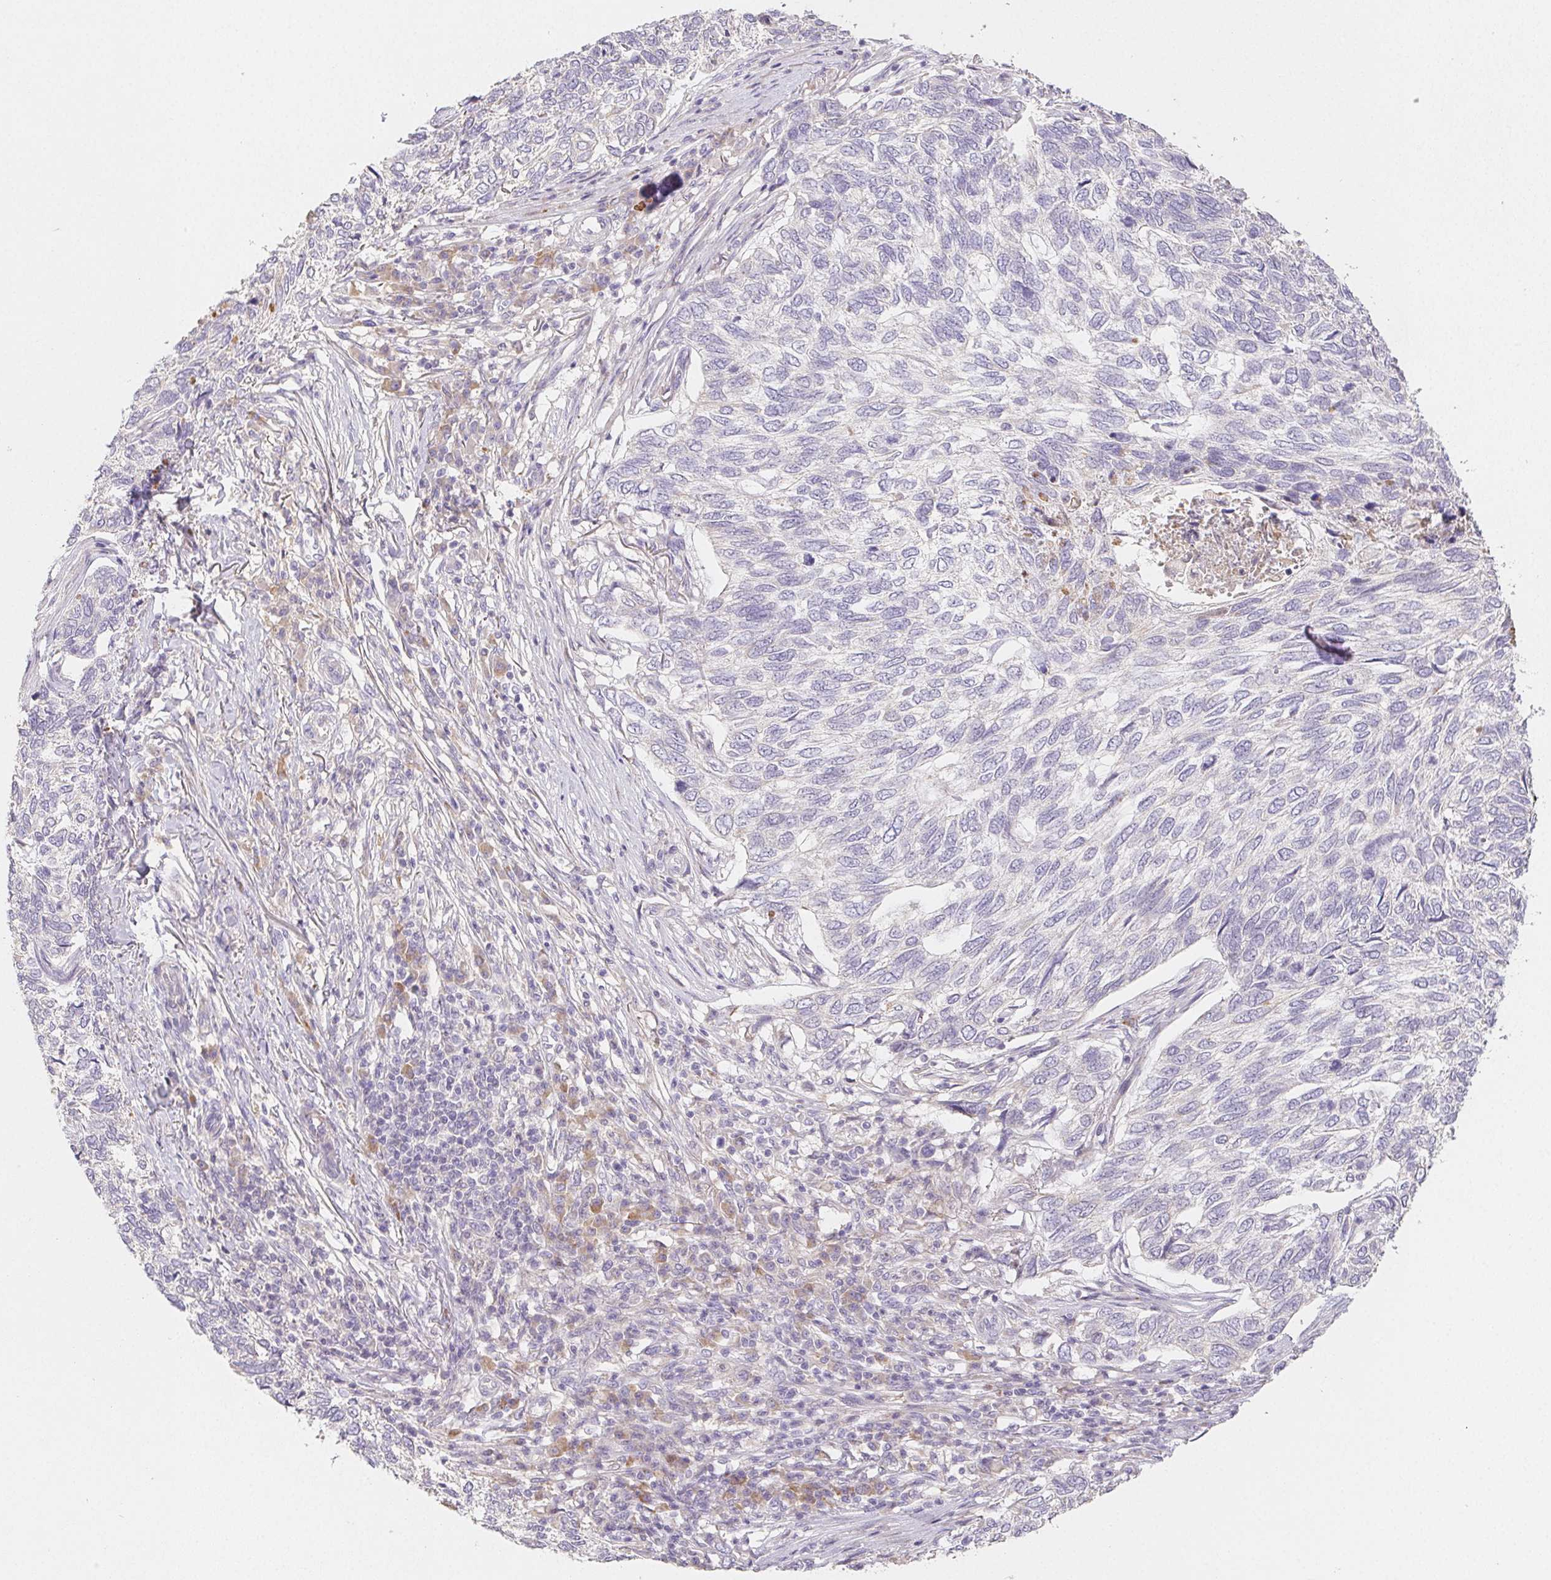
{"staining": {"intensity": "negative", "quantity": "none", "location": "none"}, "tissue": "skin cancer", "cell_type": "Tumor cells", "image_type": "cancer", "snomed": [{"axis": "morphology", "description": "Basal cell carcinoma"}, {"axis": "topography", "description": "Skin"}], "caption": "IHC micrograph of skin cancer stained for a protein (brown), which shows no positivity in tumor cells.", "gene": "ACVR1B", "patient": {"sex": "female", "age": 65}}